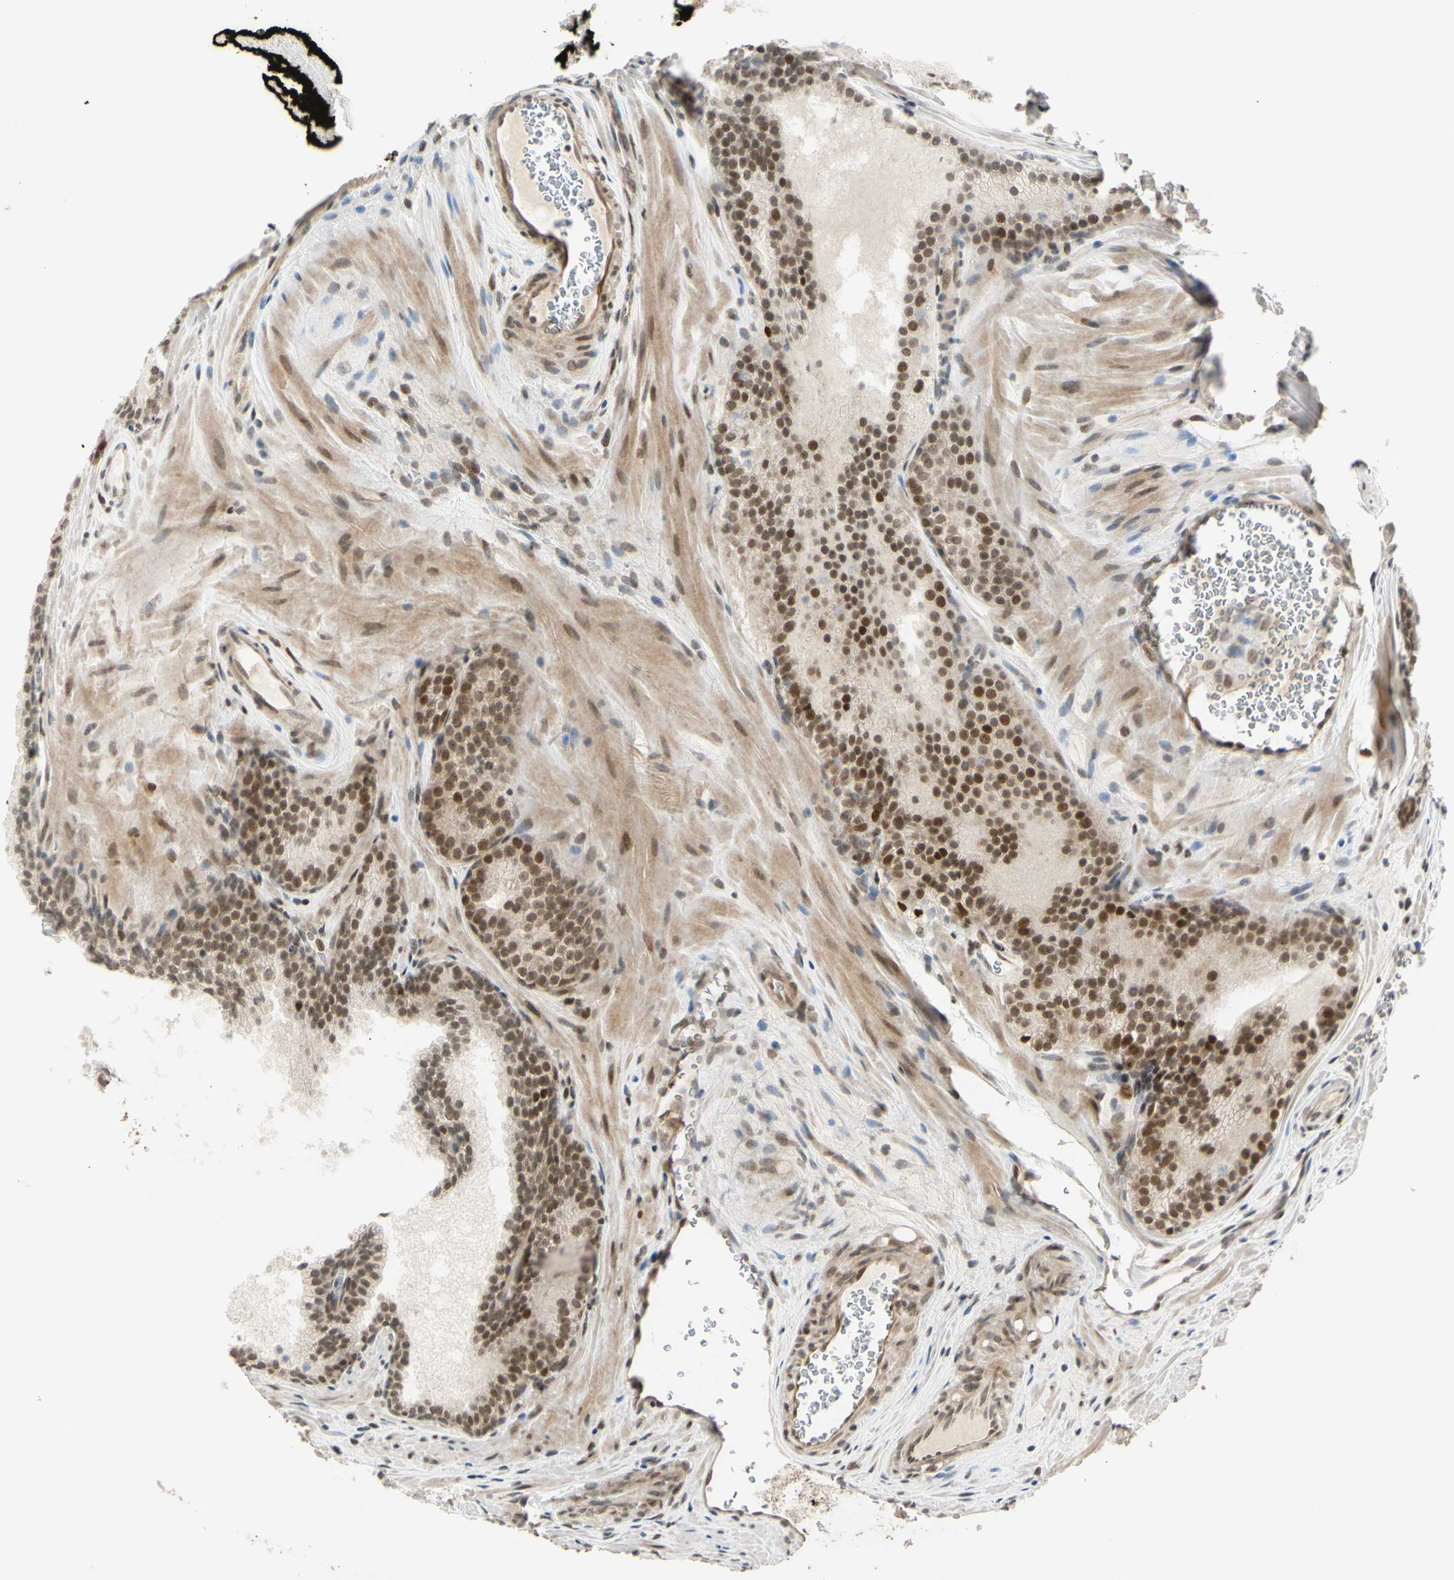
{"staining": {"intensity": "moderate", "quantity": ">75%", "location": "cytoplasmic/membranous,nuclear"}, "tissue": "prostate cancer", "cell_type": "Tumor cells", "image_type": "cancer", "snomed": [{"axis": "morphology", "description": "Adenocarcinoma, Low grade"}, {"axis": "topography", "description": "Prostate"}], "caption": "An IHC micrograph of tumor tissue is shown. Protein staining in brown shows moderate cytoplasmic/membranous and nuclear positivity in prostate cancer within tumor cells.", "gene": "BRMS1", "patient": {"sex": "male", "age": 60}}